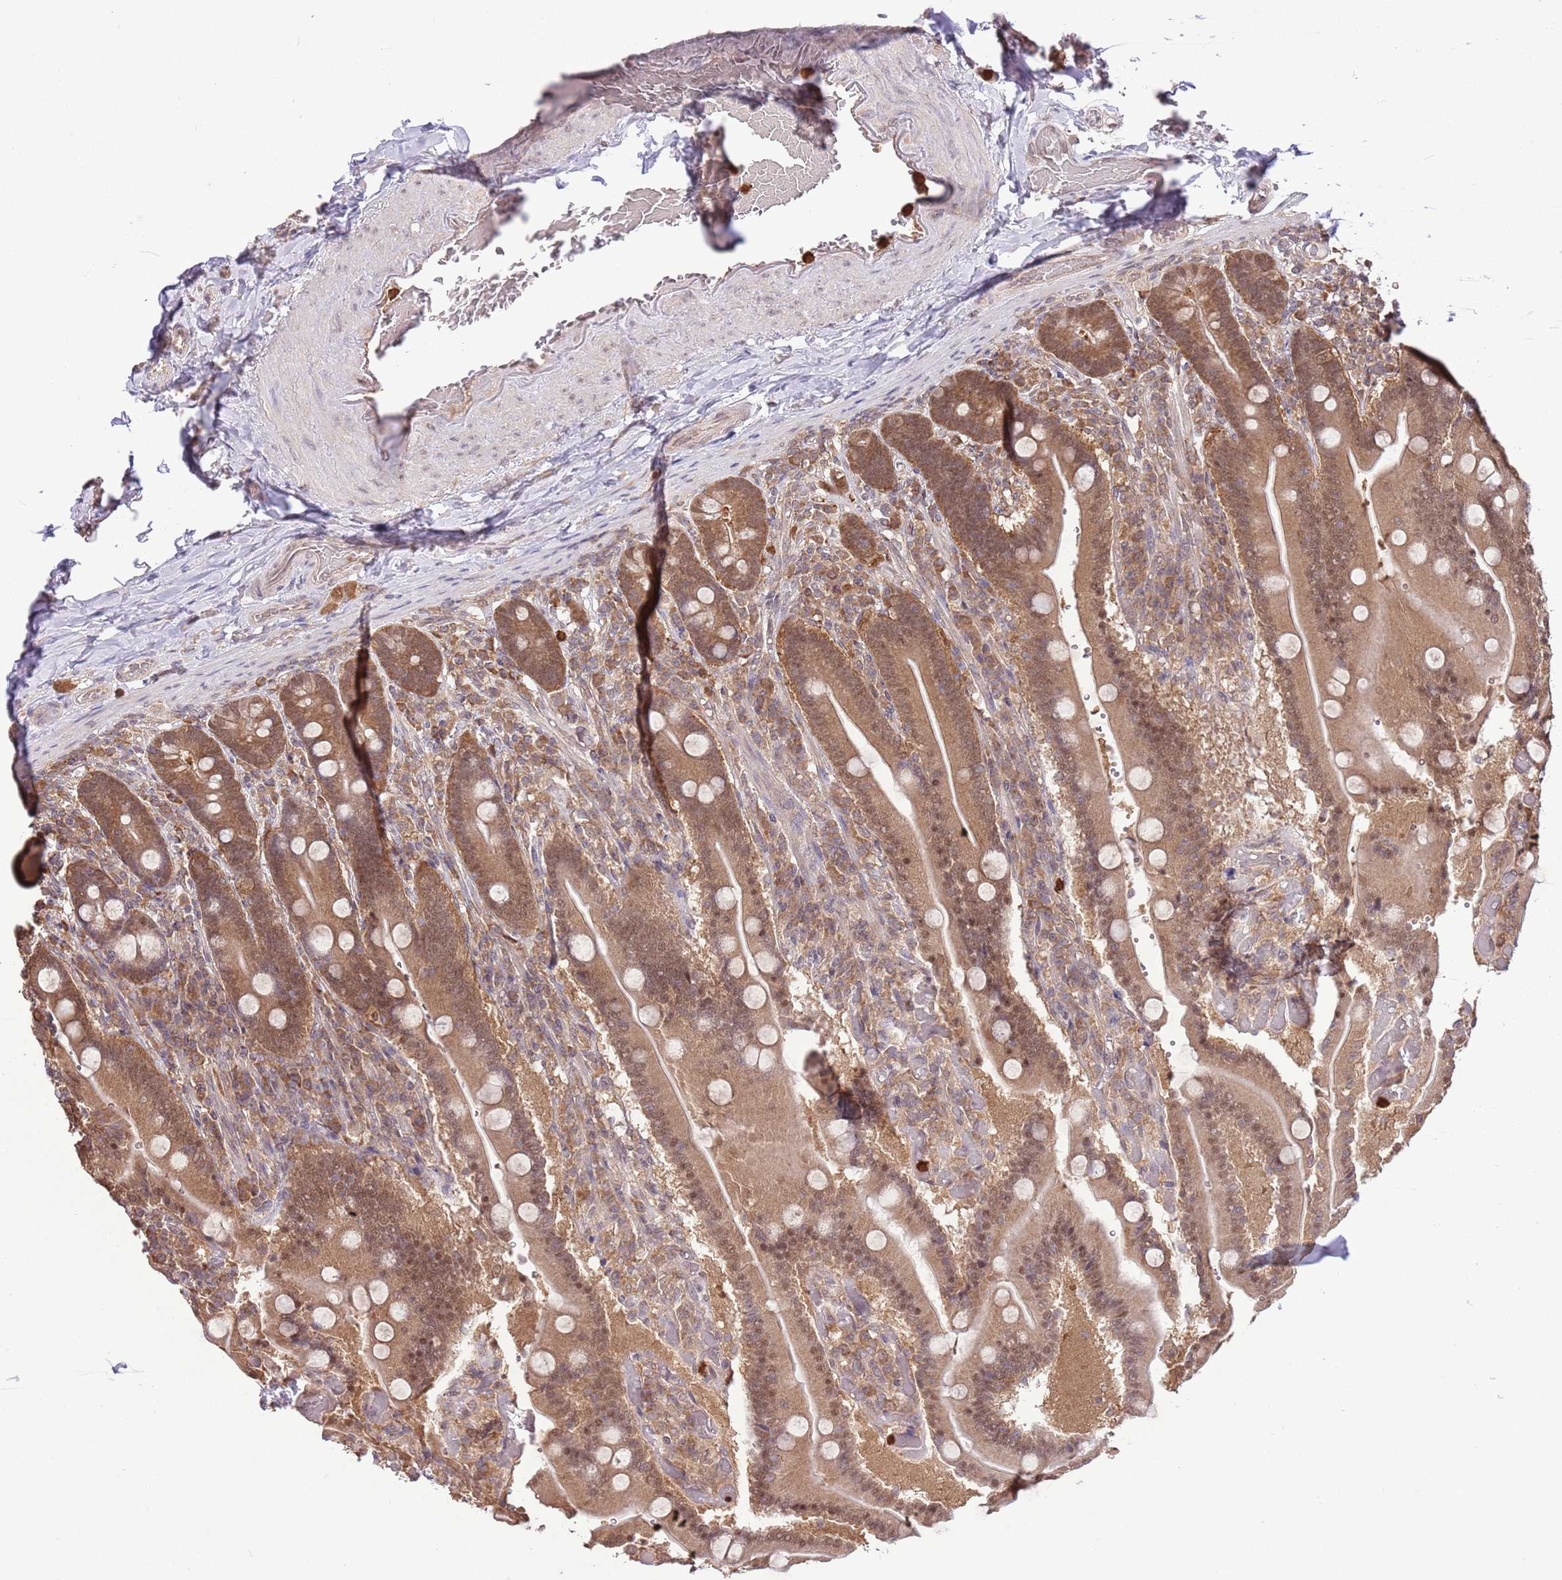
{"staining": {"intensity": "moderate", "quantity": ">75%", "location": "cytoplasmic/membranous,nuclear"}, "tissue": "duodenum", "cell_type": "Glandular cells", "image_type": "normal", "snomed": [{"axis": "morphology", "description": "Normal tissue, NOS"}, {"axis": "topography", "description": "Duodenum"}], "caption": "Immunohistochemical staining of normal duodenum exhibits >75% levels of moderate cytoplasmic/membranous,nuclear protein expression in approximately >75% of glandular cells. (DAB (3,3'-diaminobenzidine) = brown stain, brightfield microscopy at high magnification).", "gene": "AMIGO1", "patient": {"sex": "female", "age": 62}}